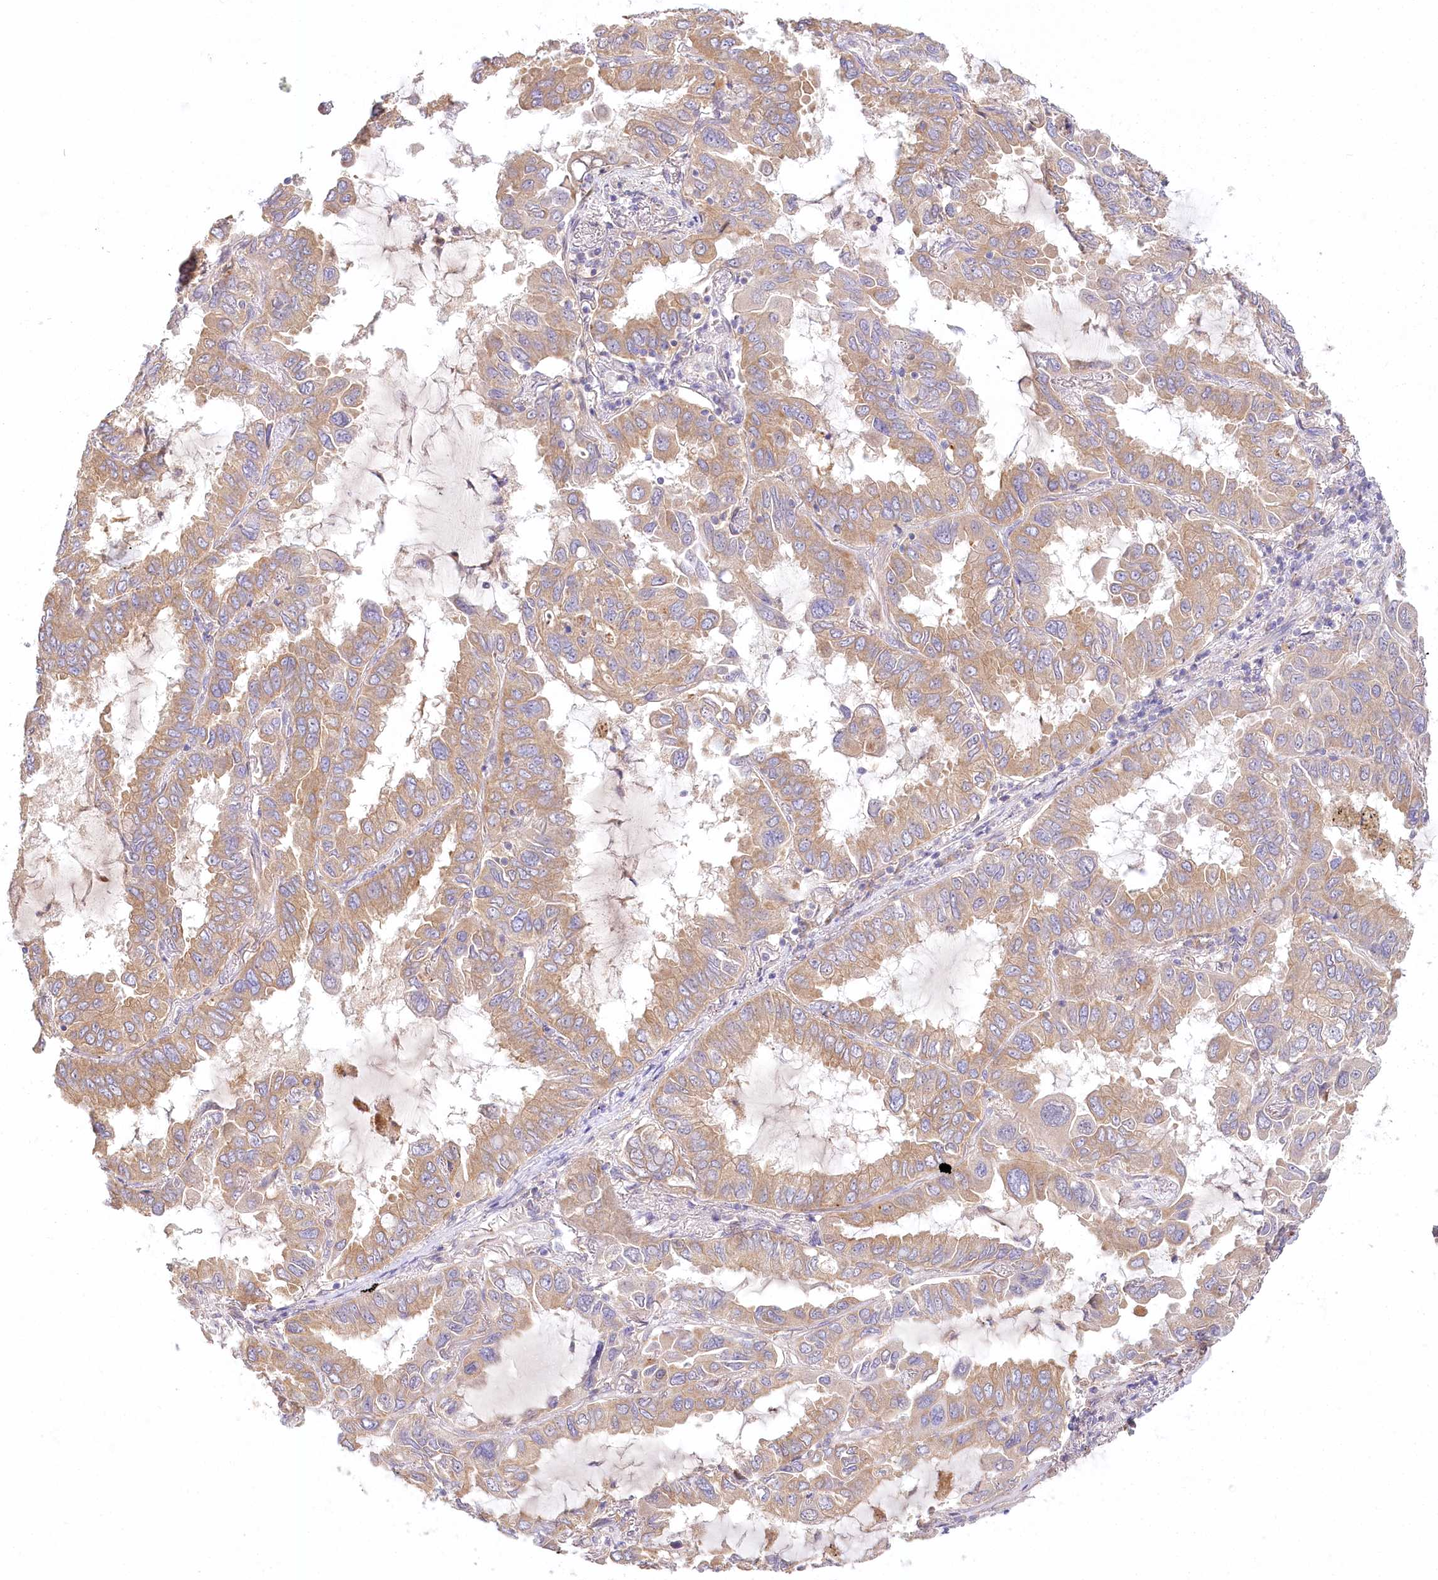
{"staining": {"intensity": "moderate", "quantity": "25%-75%", "location": "cytoplasmic/membranous"}, "tissue": "lung cancer", "cell_type": "Tumor cells", "image_type": "cancer", "snomed": [{"axis": "morphology", "description": "Adenocarcinoma, NOS"}, {"axis": "topography", "description": "Lung"}], "caption": "A photomicrograph showing moderate cytoplasmic/membranous positivity in approximately 25%-75% of tumor cells in adenocarcinoma (lung), as visualized by brown immunohistochemical staining.", "gene": "PYROXD1", "patient": {"sex": "male", "age": 64}}